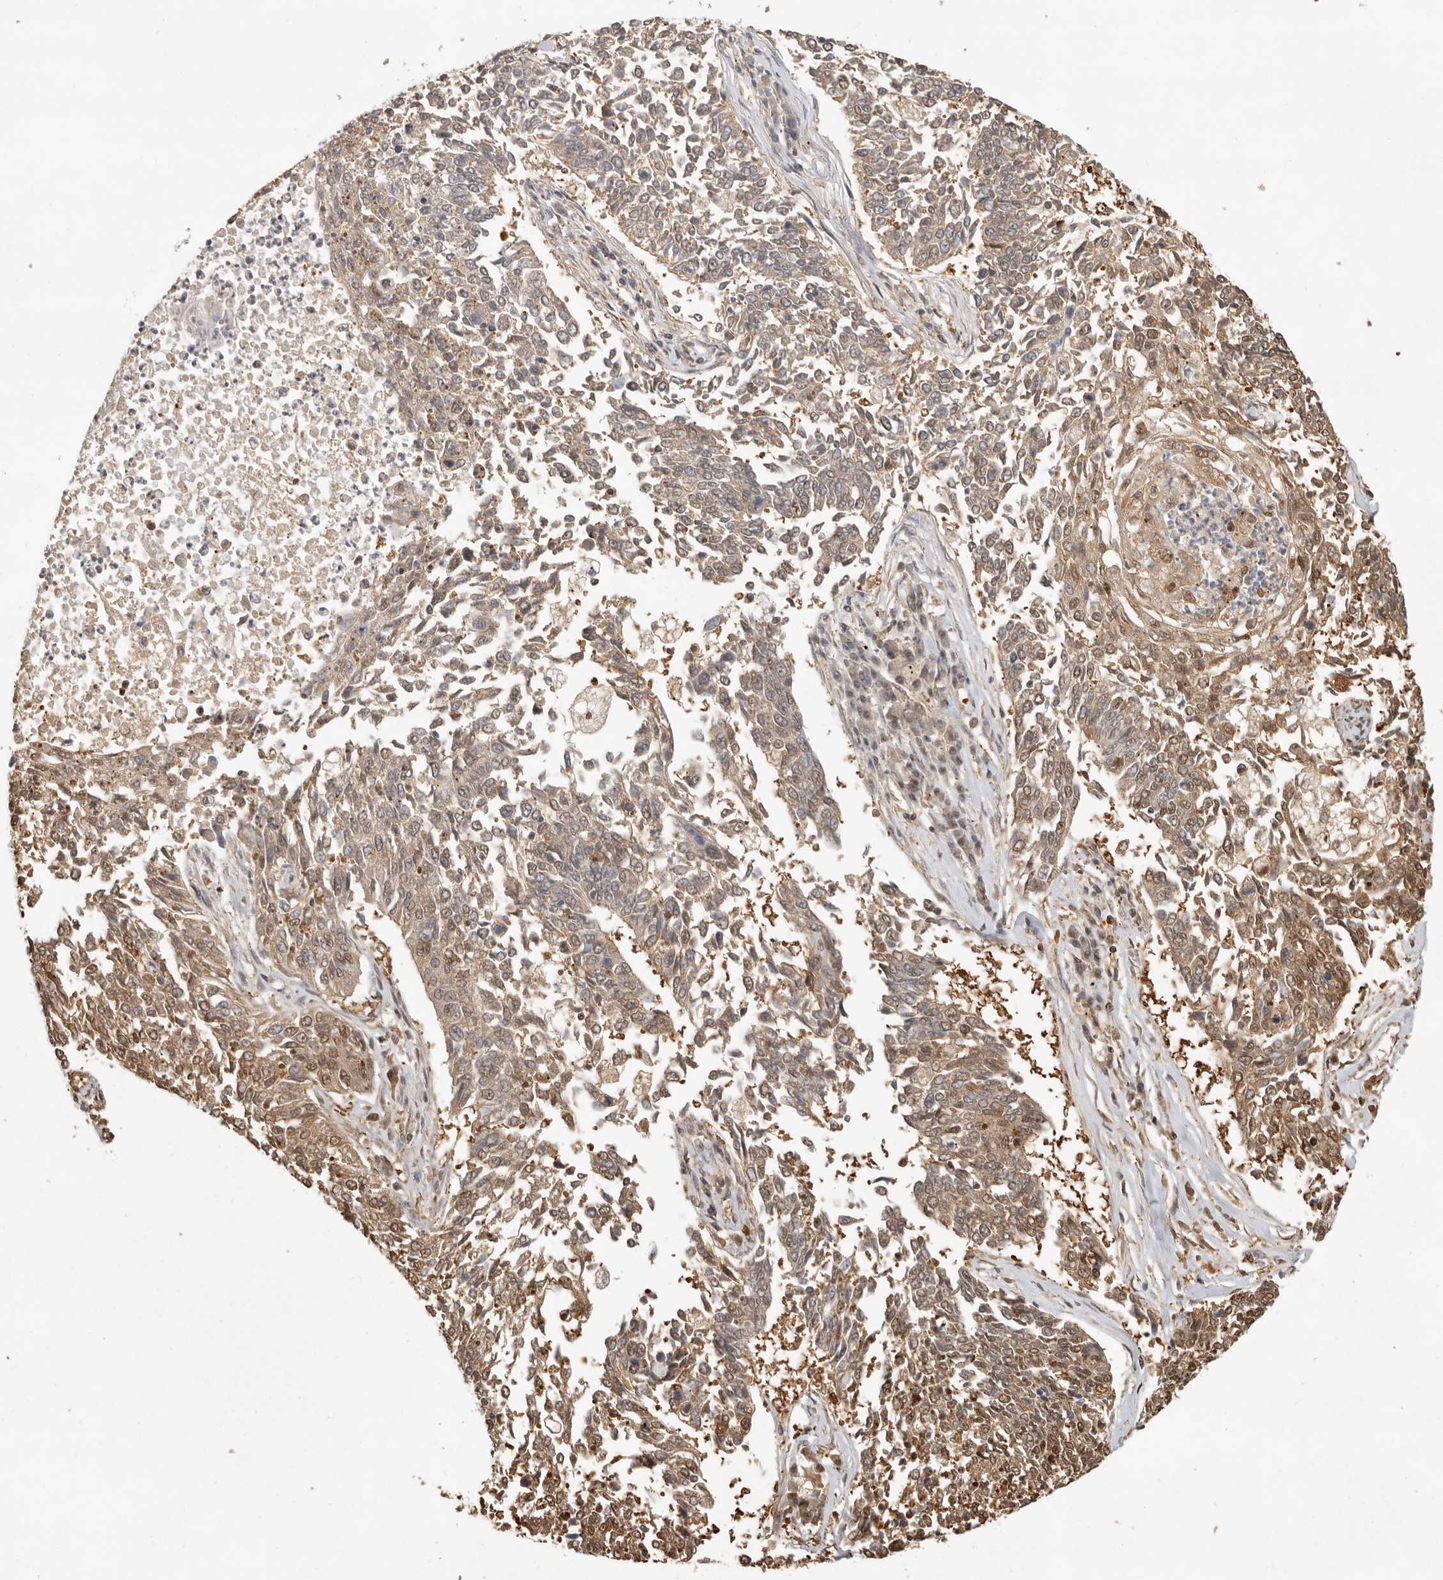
{"staining": {"intensity": "moderate", "quantity": "25%-75%", "location": "cytoplasmic/membranous,nuclear"}, "tissue": "lung cancer", "cell_type": "Tumor cells", "image_type": "cancer", "snomed": [{"axis": "morphology", "description": "Normal tissue, NOS"}, {"axis": "morphology", "description": "Squamous cell carcinoma, NOS"}, {"axis": "topography", "description": "Cartilage tissue"}, {"axis": "topography", "description": "Bronchus"}, {"axis": "topography", "description": "Lung"}], "caption": "Squamous cell carcinoma (lung) was stained to show a protein in brown. There is medium levels of moderate cytoplasmic/membranous and nuclear positivity in about 25%-75% of tumor cells. (Brightfield microscopy of DAB IHC at high magnification).", "gene": "PSMA5", "patient": {"sex": "female", "age": 49}}